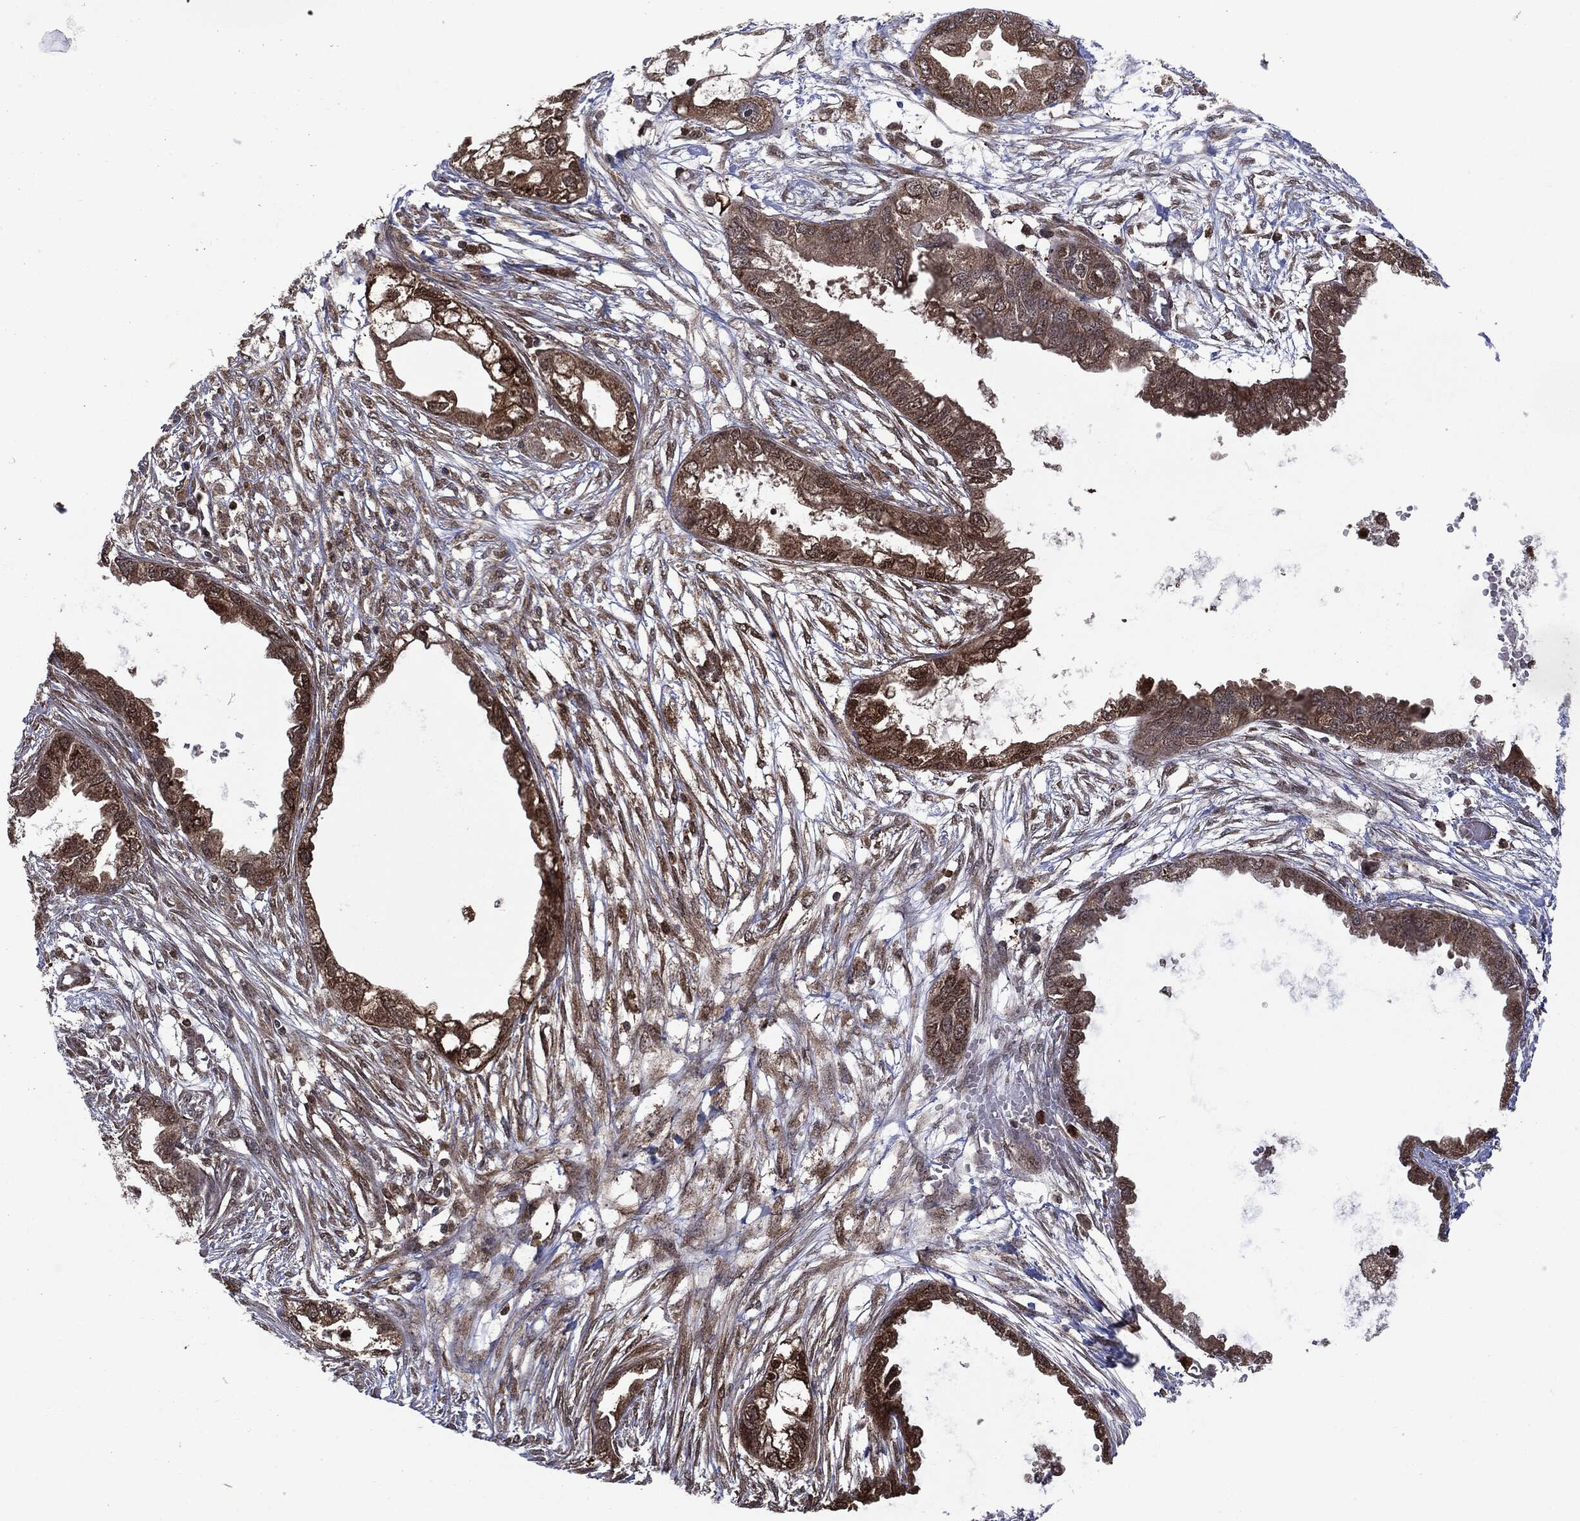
{"staining": {"intensity": "moderate", "quantity": "25%-75%", "location": "cytoplasmic/membranous"}, "tissue": "endometrial cancer", "cell_type": "Tumor cells", "image_type": "cancer", "snomed": [{"axis": "morphology", "description": "Adenocarcinoma, NOS"}, {"axis": "morphology", "description": "Adenocarcinoma, metastatic, NOS"}, {"axis": "topography", "description": "Adipose tissue"}, {"axis": "topography", "description": "Endometrium"}], "caption": "This photomicrograph shows IHC staining of endometrial cancer, with medium moderate cytoplasmic/membranous staining in approximately 25%-75% of tumor cells.", "gene": "GPI", "patient": {"sex": "female", "age": 67}}